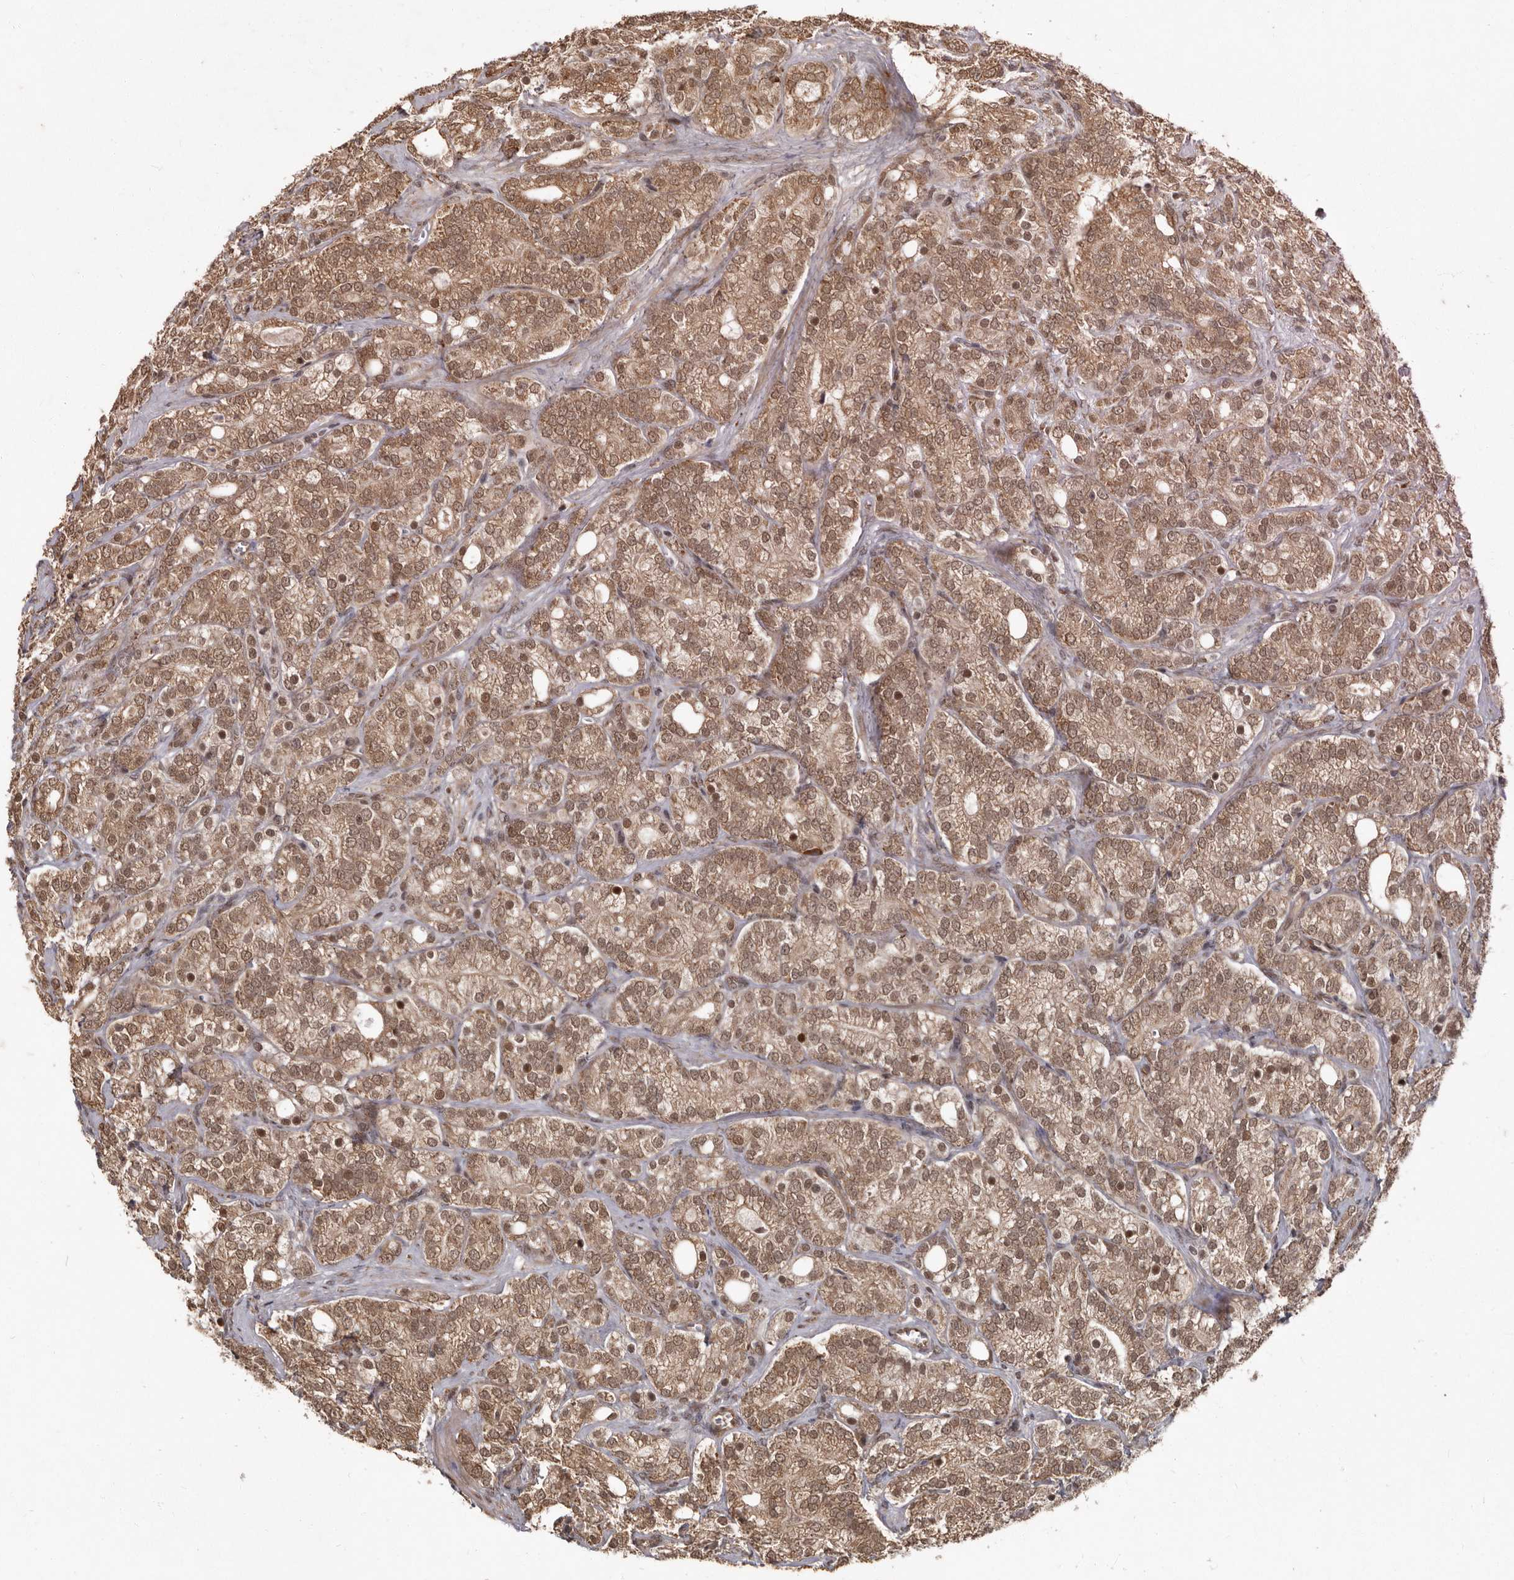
{"staining": {"intensity": "moderate", "quantity": ">75%", "location": "cytoplasmic/membranous,nuclear"}, "tissue": "prostate cancer", "cell_type": "Tumor cells", "image_type": "cancer", "snomed": [{"axis": "morphology", "description": "Adenocarcinoma, High grade"}, {"axis": "topography", "description": "Prostate"}], "caption": "An IHC micrograph of neoplastic tissue is shown. Protein staining in brown labels moderate cytoplasmic/membranous and nuclear positivity in prostate cancer (adenocarcinoma (high-grade)) within tumor cells. (DAB IHC with brightfield microscopy, high magnification).", "gene": "LRGUK", "patient": {"sex": "male", "age": 57}}